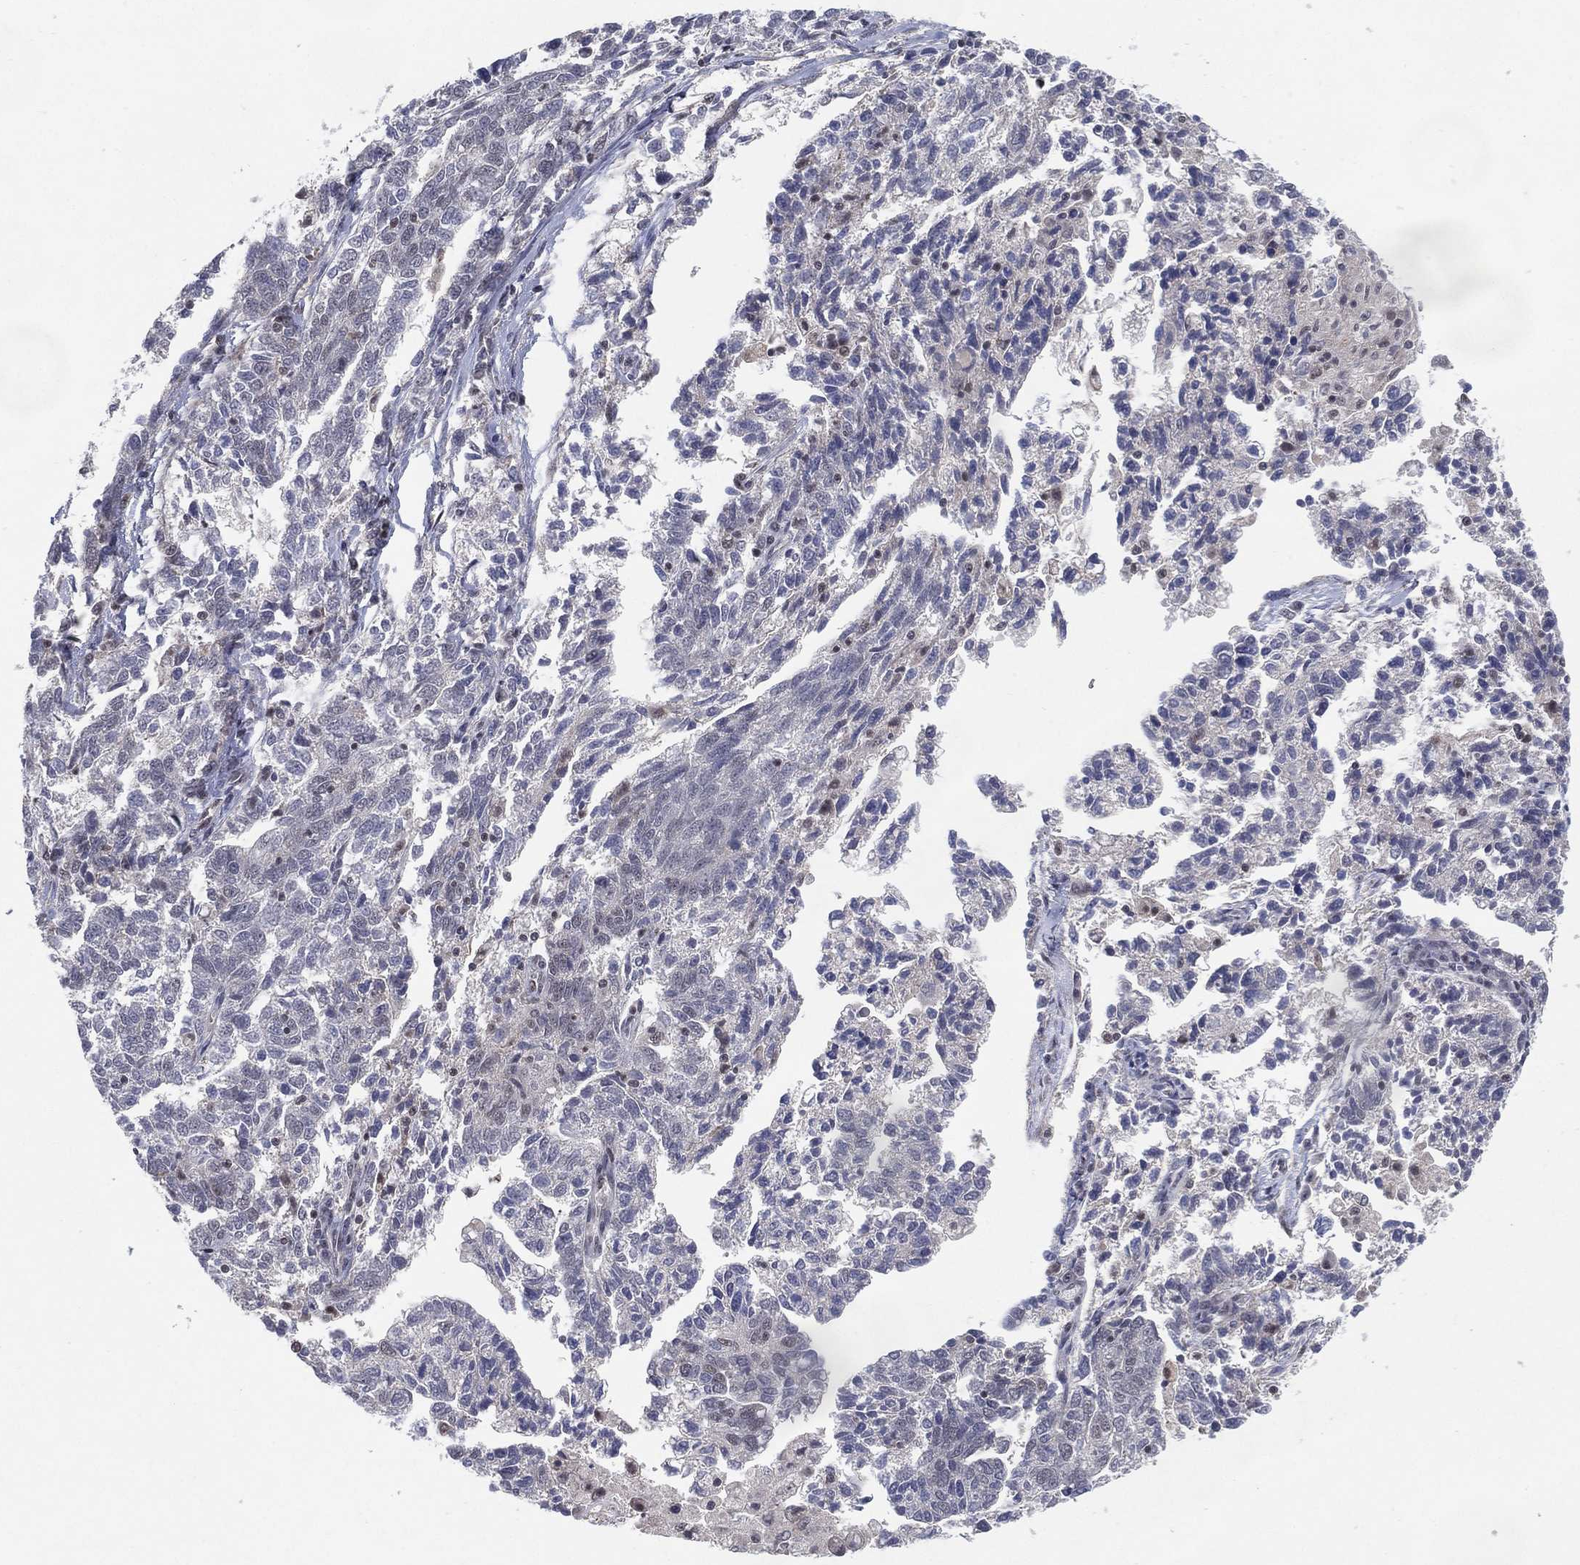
{"staining": {"intensity": "negative", "quantity": "none", "location": "none"}, "tissue": "ovarian cancer", "cell_type": "Tumor cells", "image_type": "cancer", "snomed": [{"axis": "morphology", "description": "Cystadenocarcinoma, serous, NOS"}, {"axis": "topography", "description": "Ovary"}], "caption": "A histopathology image of serous cystadenocarcinoma (ovarian) stained for a protein exhibits no brown staining in tumor cells. (Immunohistochemistry (ihc), brightfield microscopy, high magnification).", "gene": "DGCR8", "patient": {"sex": "female", "age": 71}}